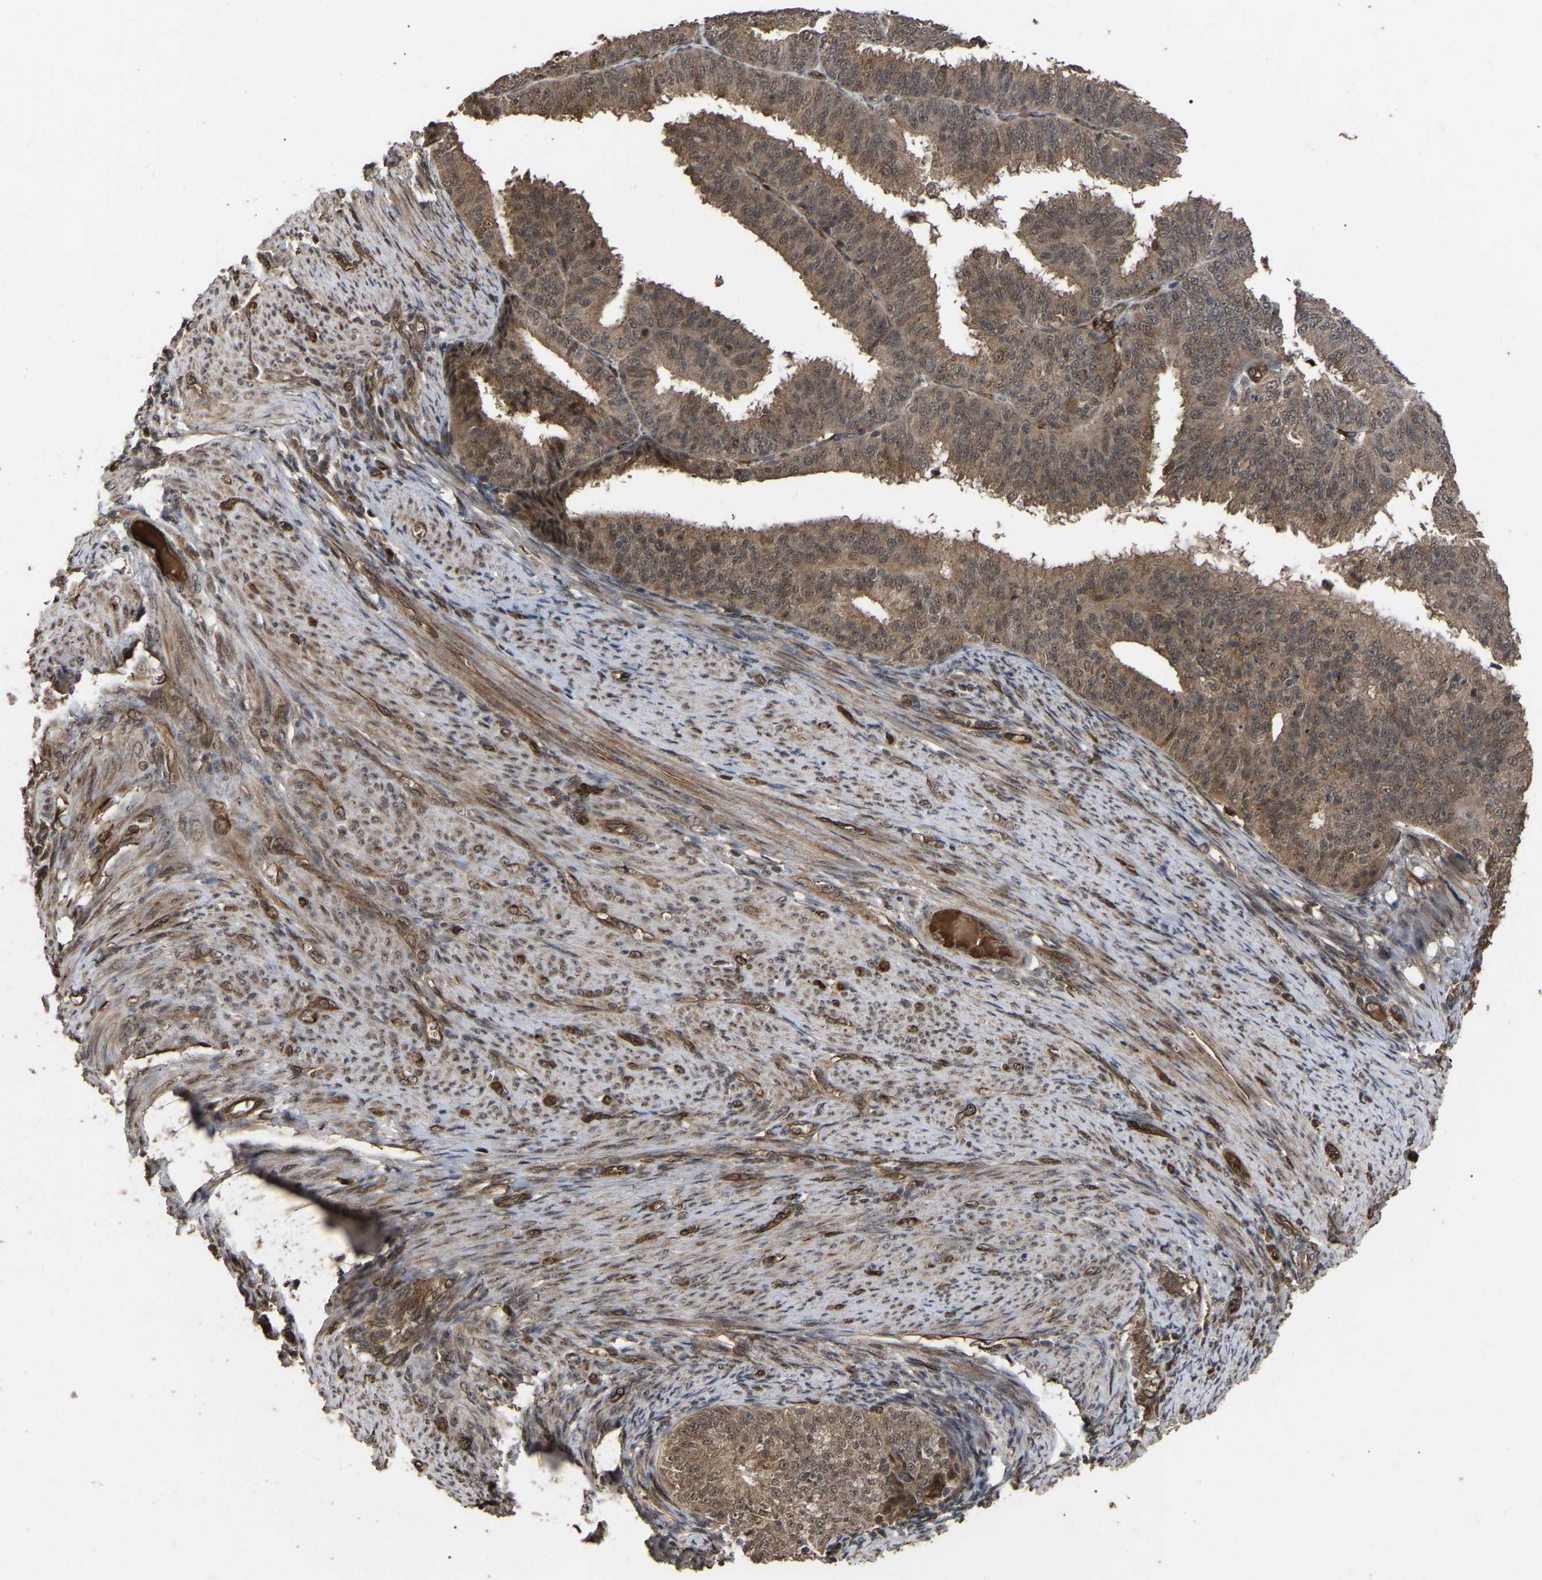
{"staining": {"intensity": "moderate", "quantity": ">75%", "location": "cytoplasmic/membranous"}, "tissue": "endometrial cancer", "cell_type": "Tumor cells", "image_type": "cancer", "snomed": [{"axis": "morphology", "description": "Adenocarcinoma, NOS"}, {"axis": "topography", "description": "Endometrium"}], "caption": "Moderate cytoplasmic/membranous expression for a protein is seen in about >75% of tumor cells of endometrial cancer (adenocarcinoma) using immunohistochemistry (IHC).", "gene": "FAM161B", "patient": {"sex": "female", "age": 70}}